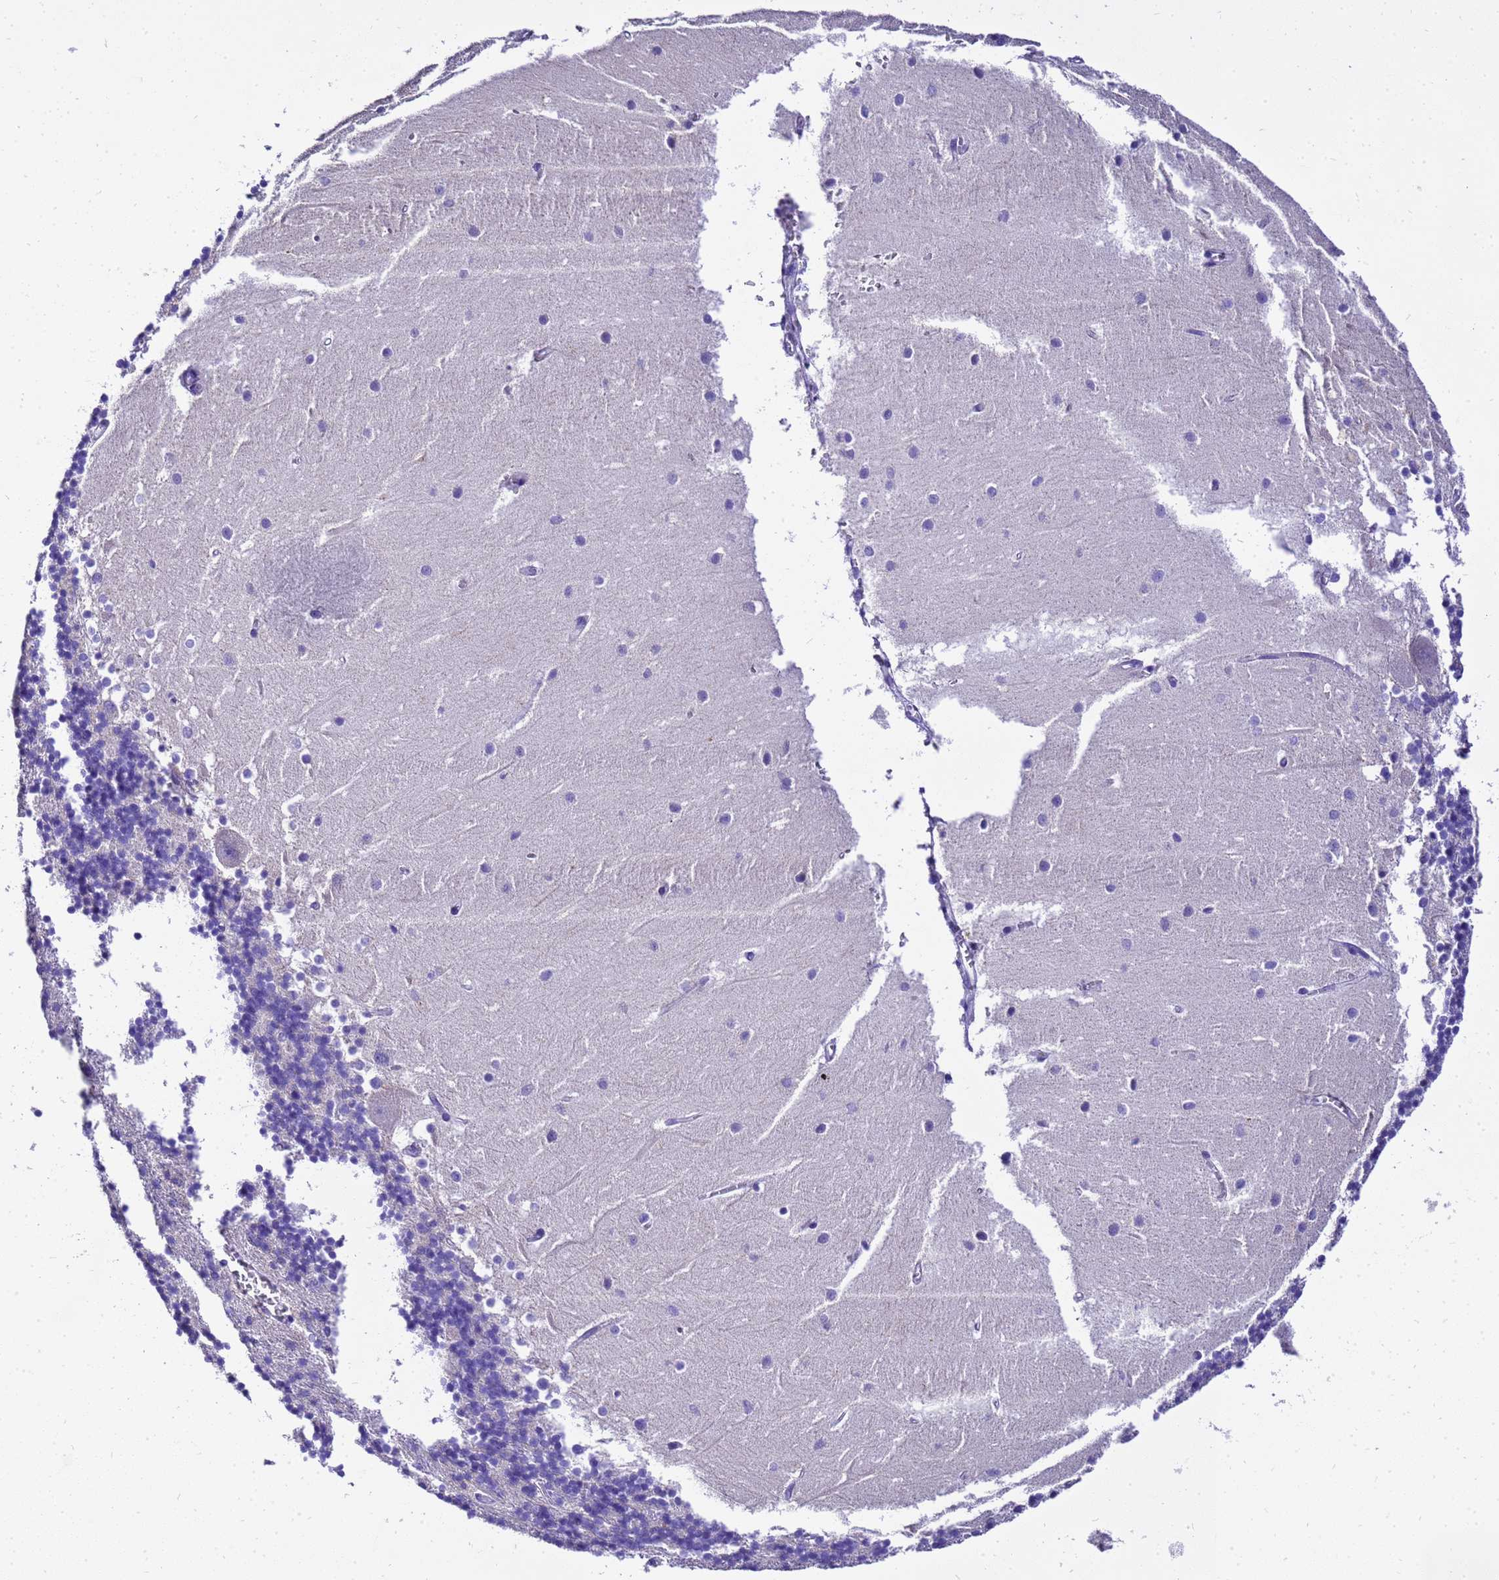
{"staining": {"intensity": "negative", "quantity": "none", "location": "none"}, "tissue": "cerebellum", "cell_type": "Cells in granular layer", "image_type": "normal", "snomed": [{"axis": "morphology", "description": "Normal tissue, NOS"}, {"axis": "topography", "description": "Cerebellum"}], "caption": "IHC histopathology image of normal cerebellum: human cerebellum stained with DAB (3,3'-diaminobenzidine) shows no significant protein expression in cells in granular layer.", "gene": "HSPB6", "patient": {"sex": "male", "age": 54}}